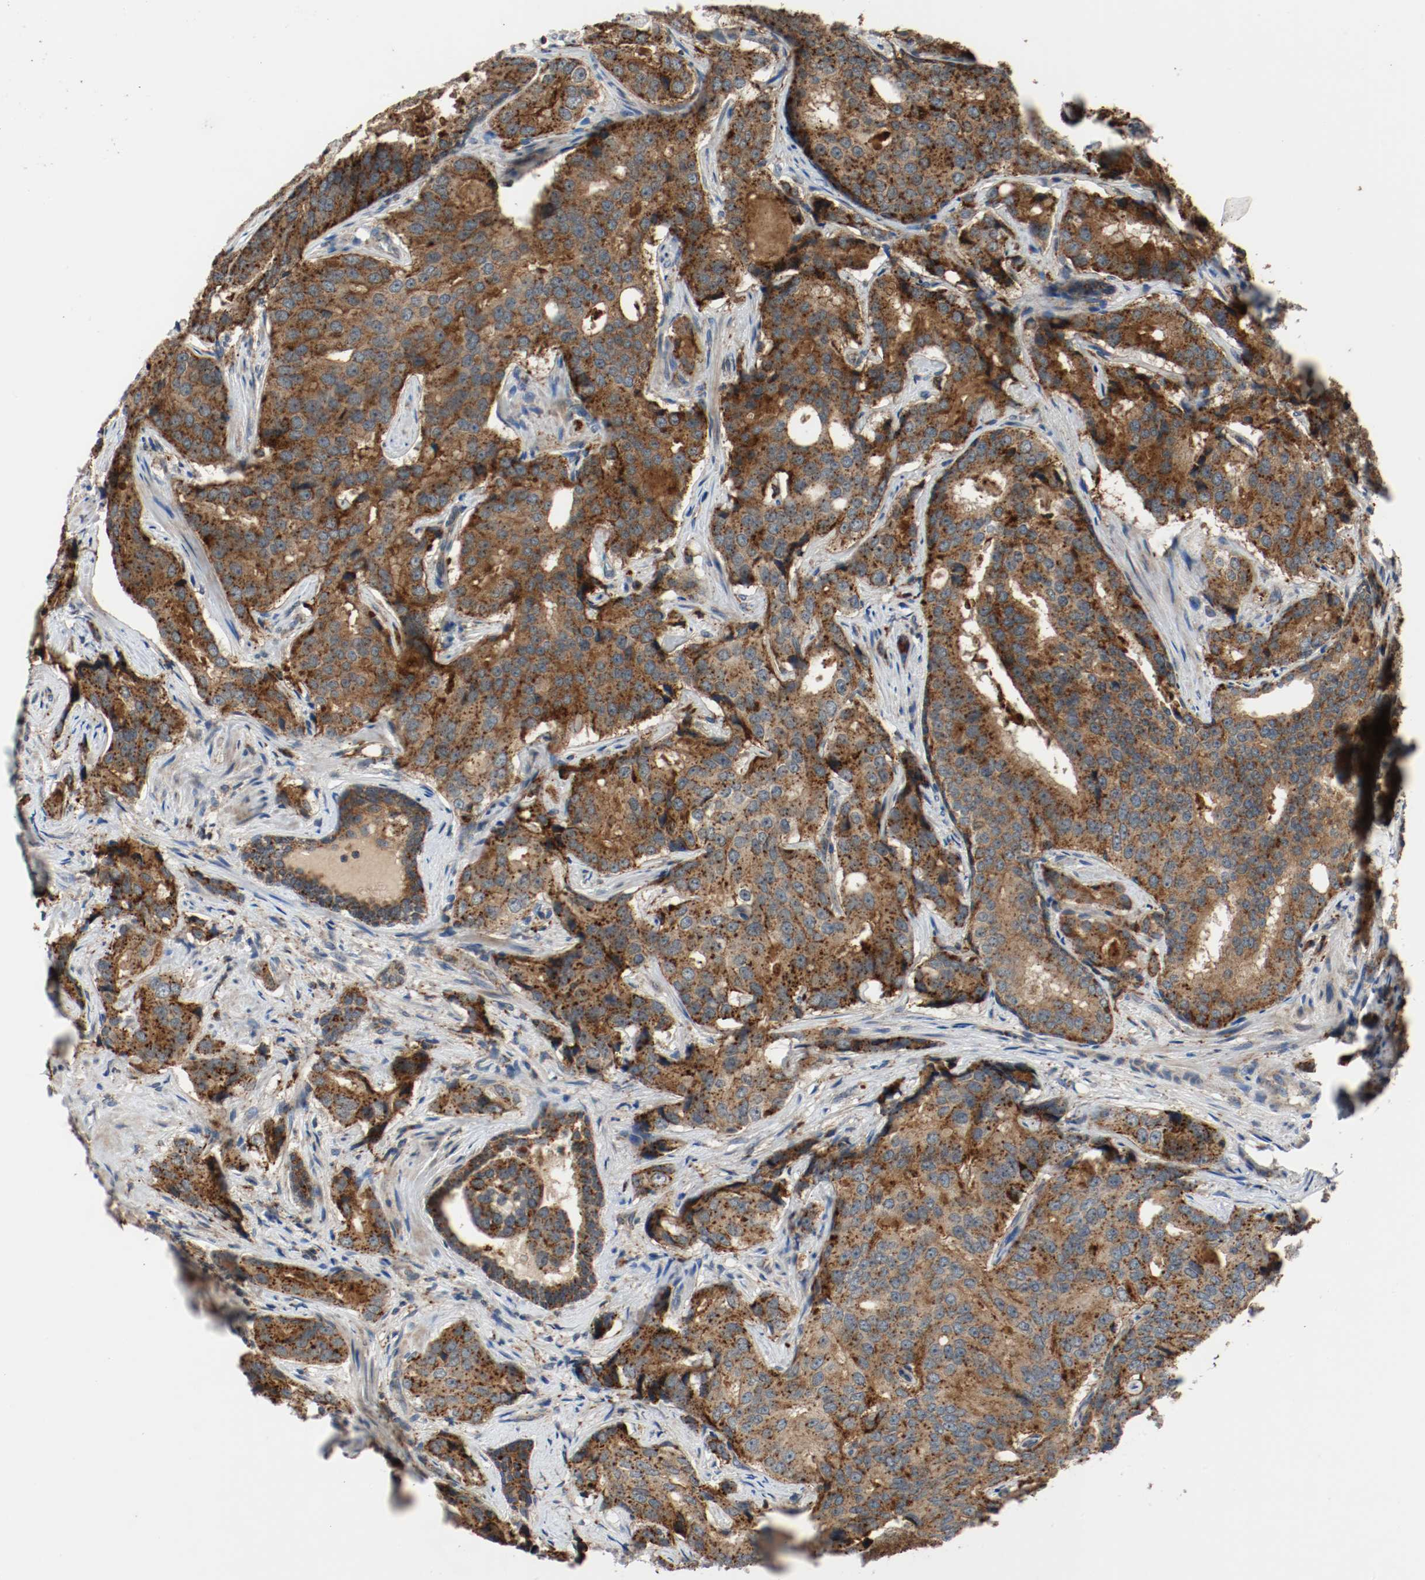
{"staining": {"intensity": "strong", "quantity": ">75%", "location": "cytoplasmic/membranous"}, "tissue": "prostate cancer", "cell_type": "Tumor cells", "image_type": "cancer", "snomed": [{"axis": "morphology", "description": "Adenocarcinoma, High grade"}, {"axis": "topography", "description": "Prostate"}], "caption": "DAB immunohistochemical staining of prostate cancer displays strong cytoplasmic/membranous protein positivity in about >75% of tumor cells. (DAB = brown stain, brightfield microscopy at high magnification).", "gene": "LAMP2", "patient": {"sex": "male", "age": 58}}